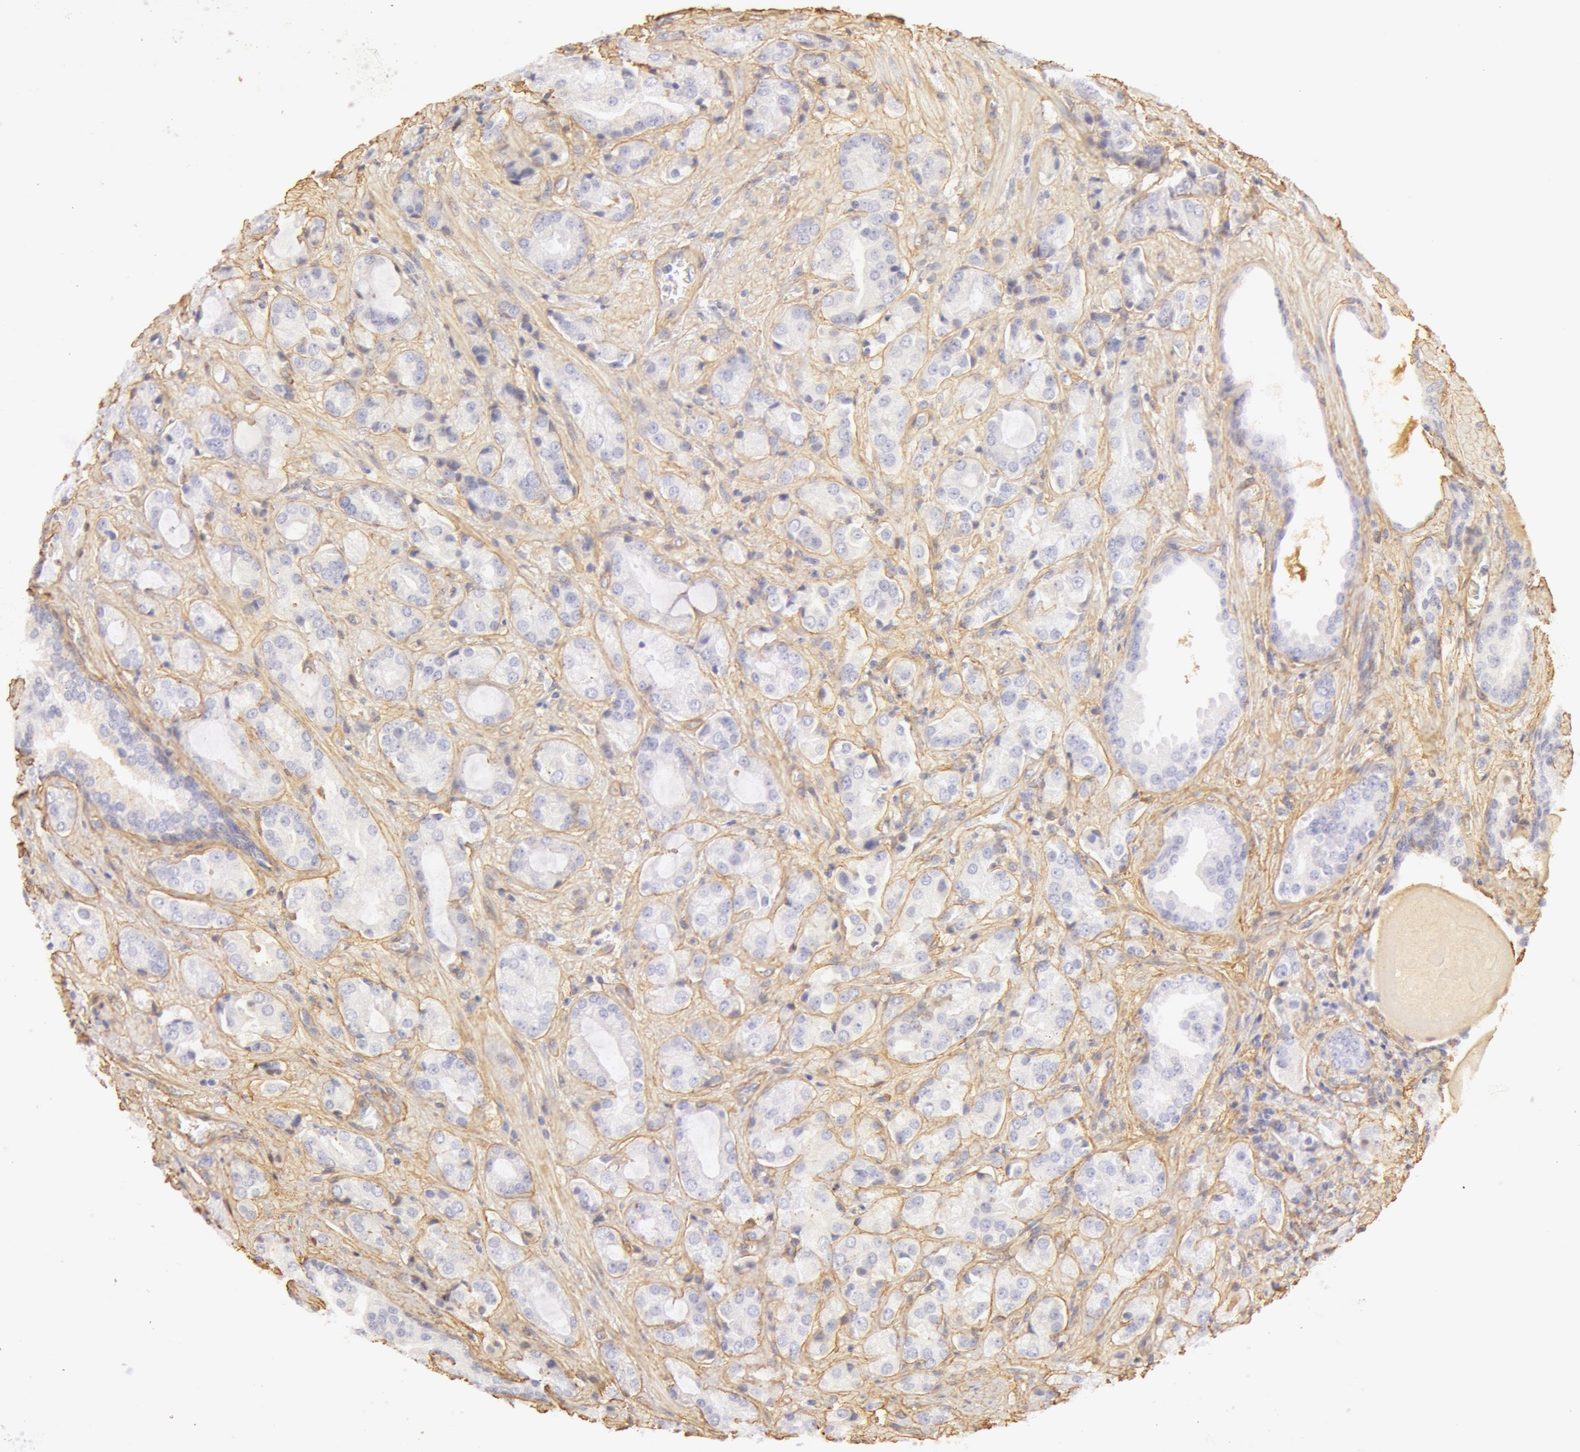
{"staining": {"intensity": "negative", "quantity": "none", "location": "none"}, "tissue": "prostate cancer", "cell_type": "Tumor cells", "image_type": "cancer", "snomed": [{"axis": "morphology", "description": "Adenocarcinoma, Medium grade"}, {"axis": "topography", "description": "Prostate"}], "caption": "The histopathology image demonstrates no significant positivity in tumor cells of medium-grade adenocarcinoma (prostate).", "gene": "COL4A1", "patient": {"sex": "male", "age": 70}}